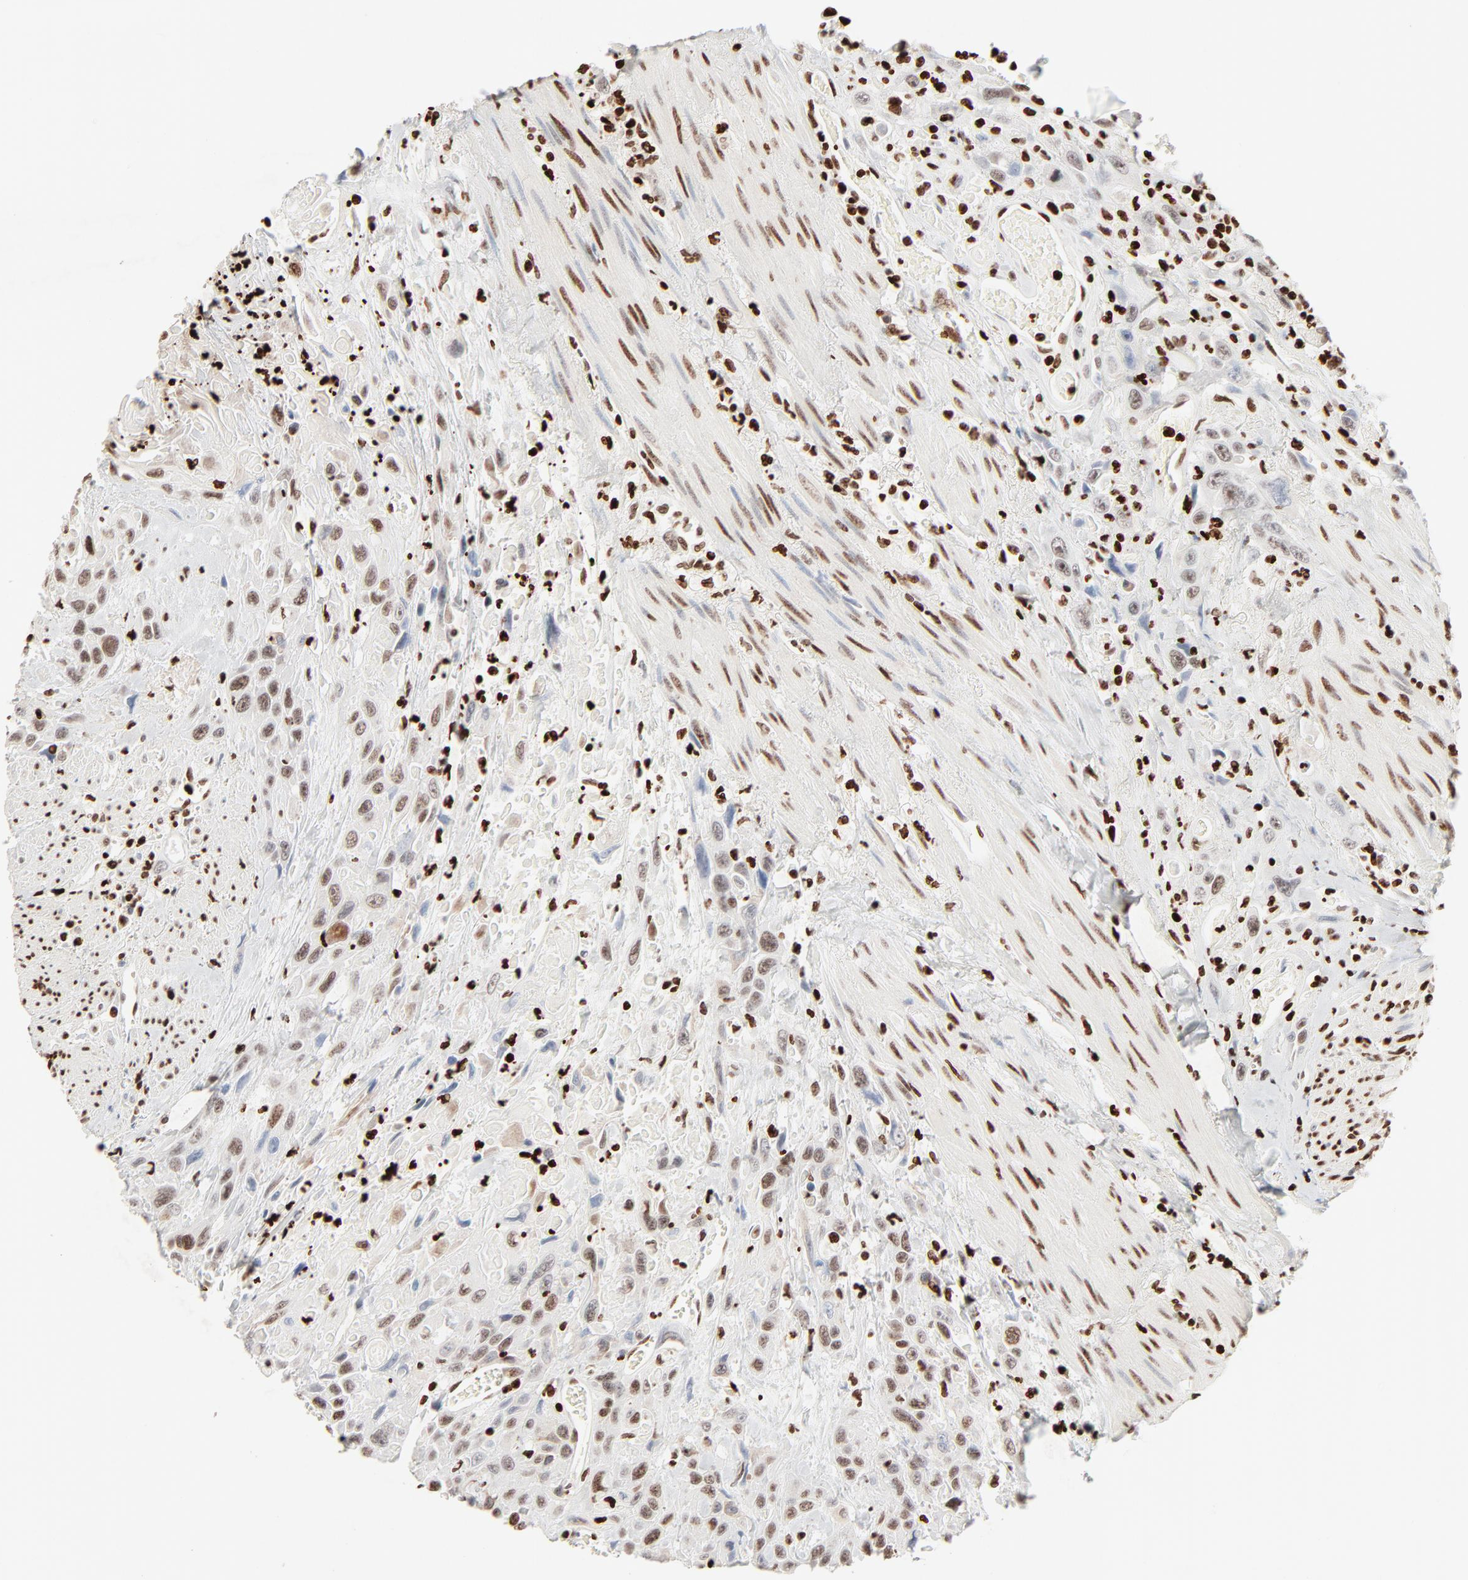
{"staining": {"intensity": "moderate", "quantity": ">75%", "location": "nuclear"}, "tissue": "urothelial cancer", "cell_type": "Tumor cells", "image_type": "cancer", "snomed": [{"axis": "morphology", "description": "Urothelial carcinoma, High grade"}, {"axis": "topography", "description": "Urinary bladder"}], "caption": "Immunohistochemistry micrograph of neoplastic tissue: human urothelial cancer stained using immunohistochemistry (IHC) demonstrates medium levels of moderate protein expression localized specifically in the nuclear of tumor cells, appearing as a nuclear brown color.", "gene": "HMGB2", "patient": {"sex": "female", "age": 84}}